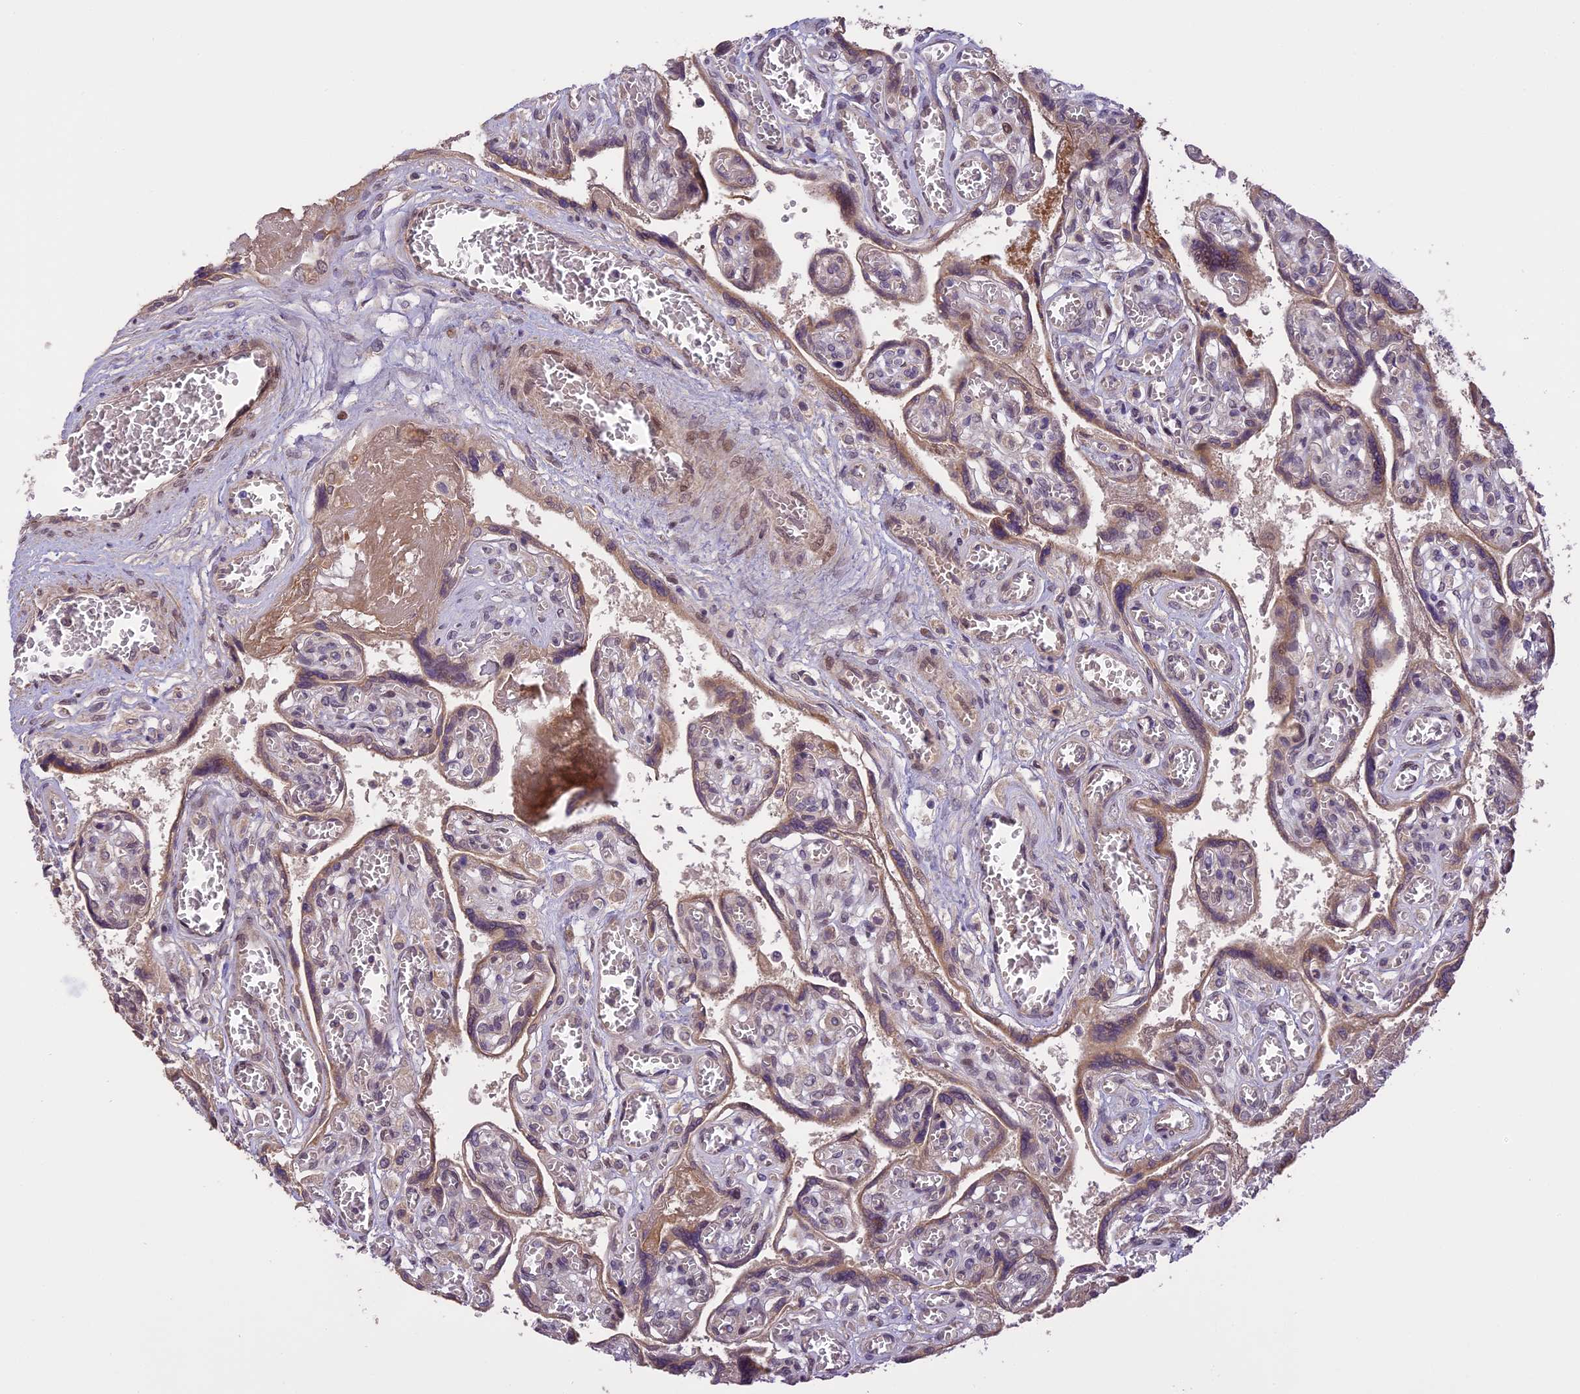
{"staining": {"intensity": "moderate", "quantity": "25%-75%", "location": "cytoplasmic/membranous,nuclear"}, "tissue": "placenta", "cell_type": "Trophoblastic cells", "image_type": "normal", "snomed": [{"axis": "morphology", "description": "Normal tissue, NOS"}, {"axis": "topography", "description": "Placenta"}], "caption": "Protein expression analysis of normal placenta shows moderate cytoplasmic/membranous,nuclear expression in about 25%-75% of trophoblastic cells.", "gene": "PRELID2", "patient": {"sex": "female", "age": 39}}